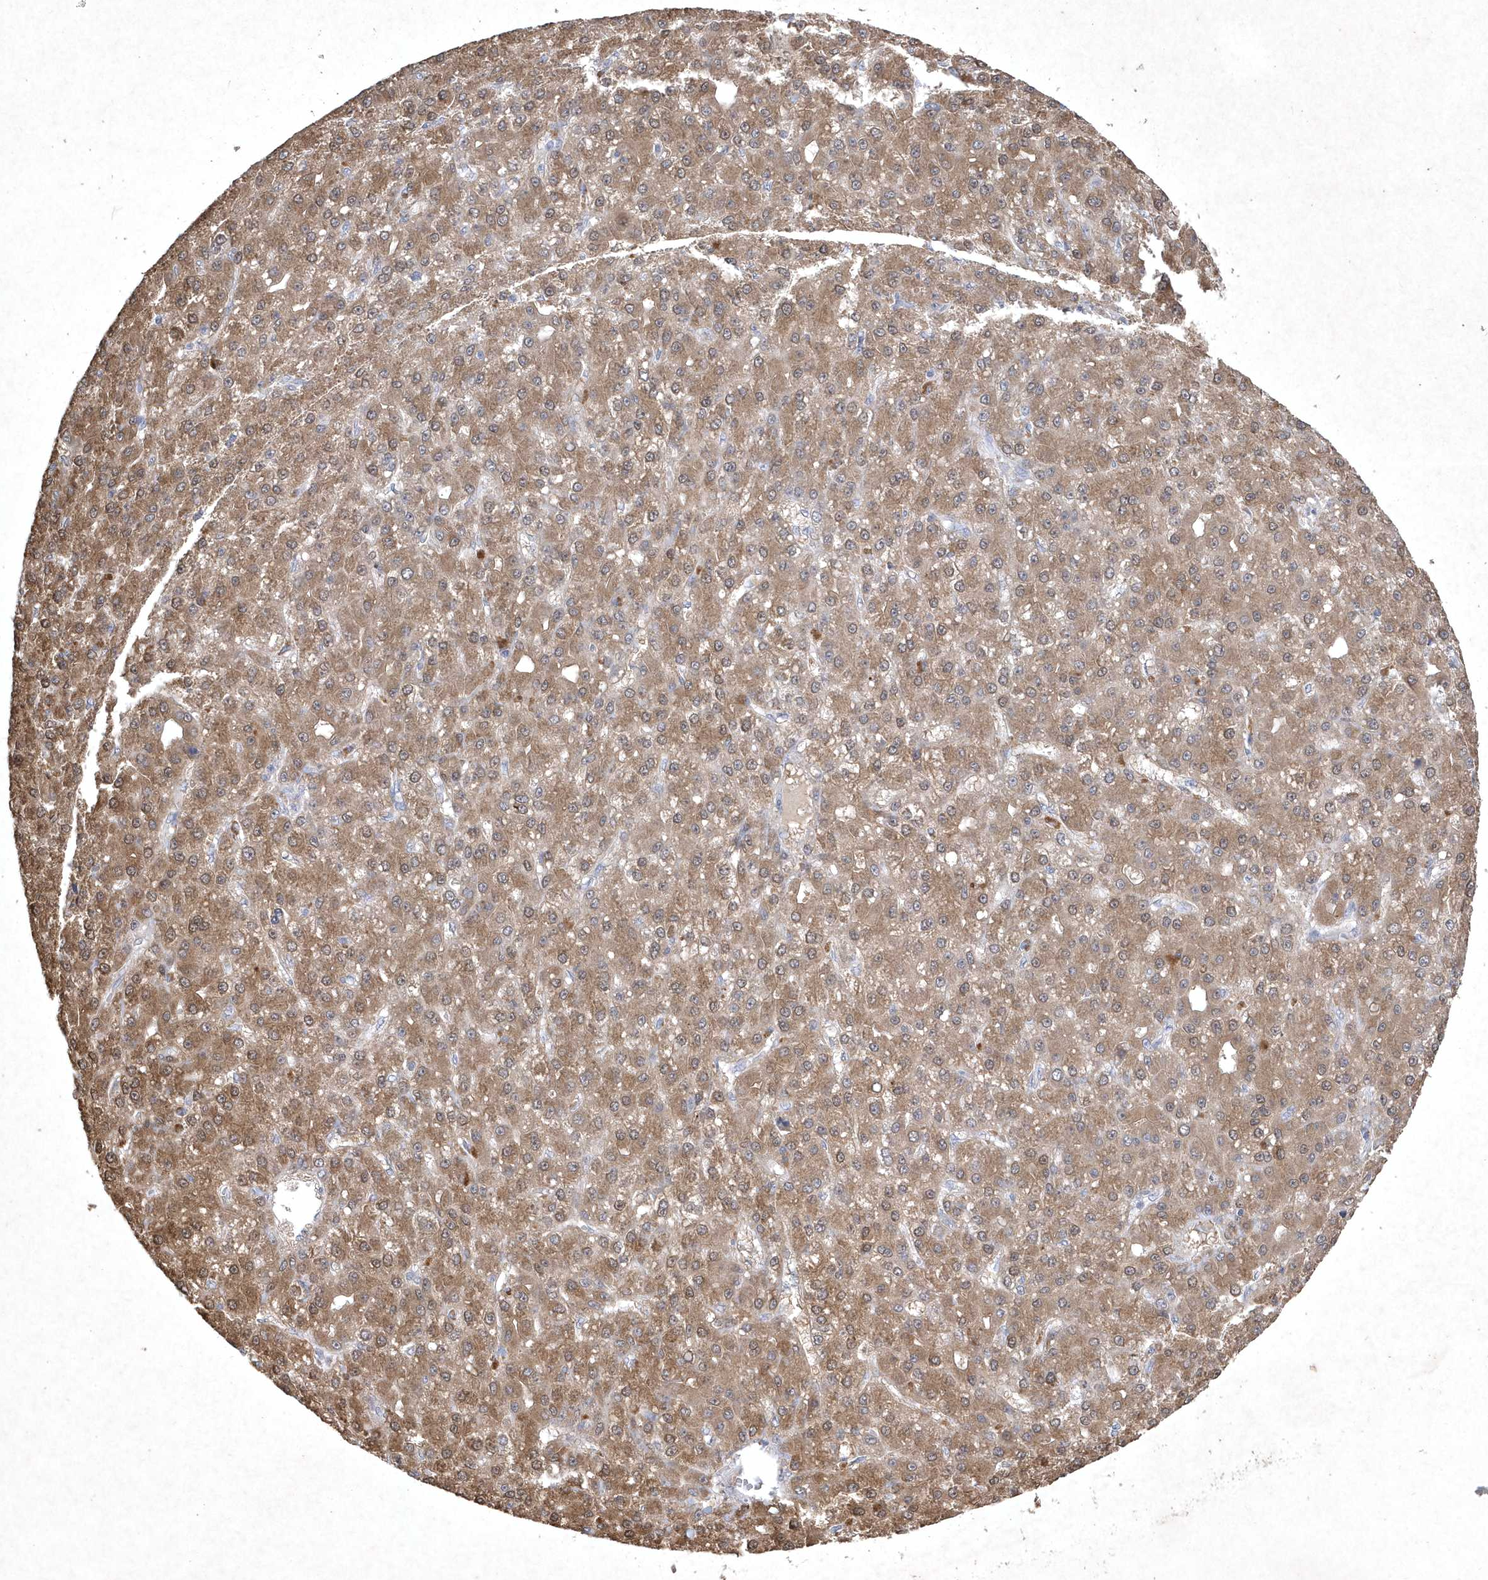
{"staining": {"intensity": "moderate", "quantity": ">75%", "location": "cytoplasmic/membranous"}, "tissue": "liver cancer", "cell_type": "Tumor cells", "image_type": "cancer", "snomed": [{"axis": "morphology", "description": "Carcinoma, Hepatocellular, NOS"}, {"axis": "topography", "description": "Liver"}], "caption": "This is a micrograph of IHC staining of liver hepatocellular carcinoma, which shows moderate positivity in the cytoplasmic/membranous of tumor cells.", "gene": "AKR7A2", "patient": {"sex": "male", "age": 67}}